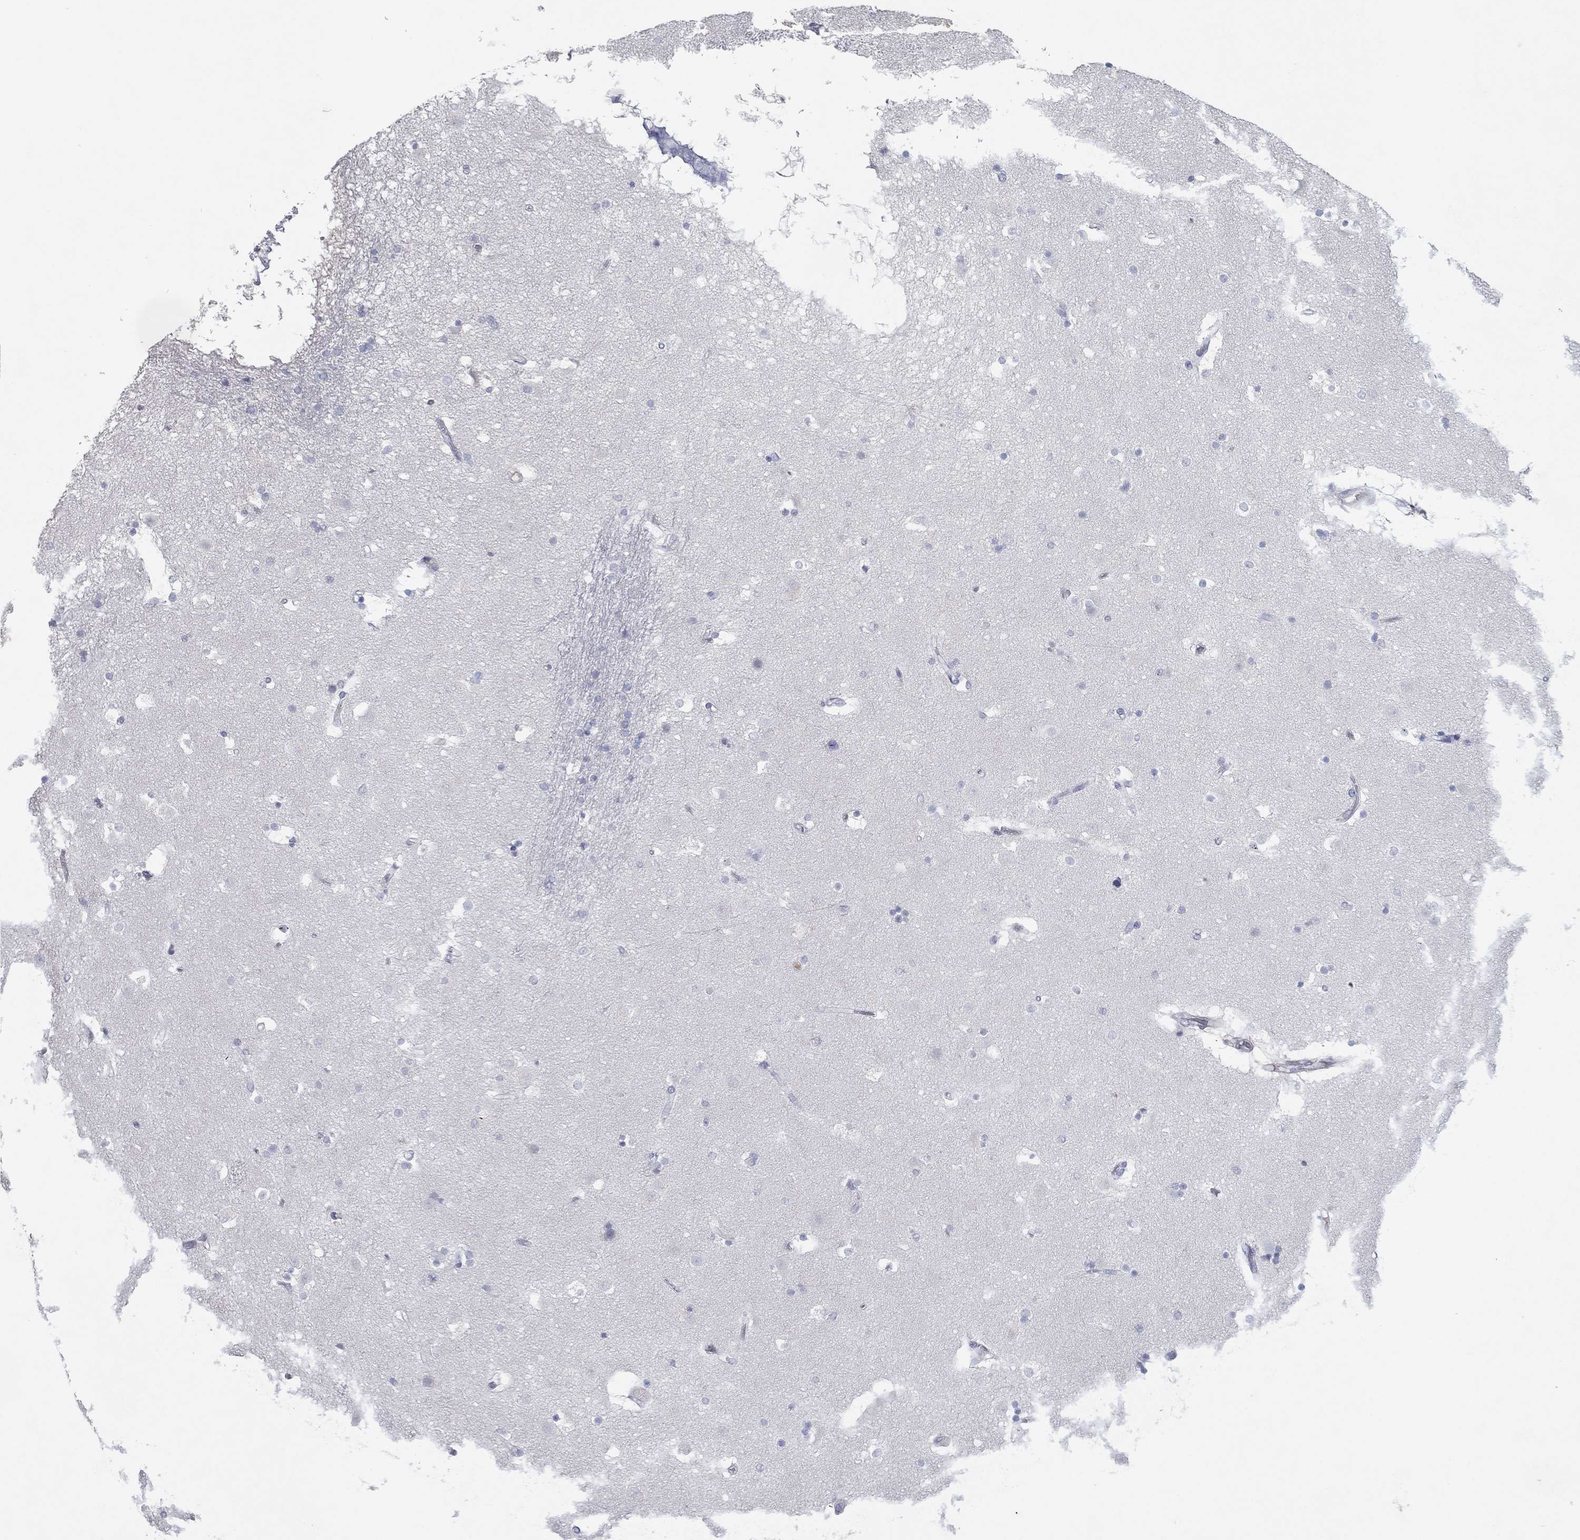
{"staining": {"intensity": "negative", "quantity": "none", "location": "none"}, "tissue": "caudate", "cell_type": "Glial cells", "image_type": "normal", "snomed": [{"axis": "morphology", "description": "Normal tissue, NOS"}, {"axis": "topography", "description": "Lateral ventricle wall"}], "caption": "Unremarkable caudate was stained to show a protein in brown. There is no significant positivity in glial cells.", "gene": "CPT1B", "patient": {"sex": "male", "age": 51}}